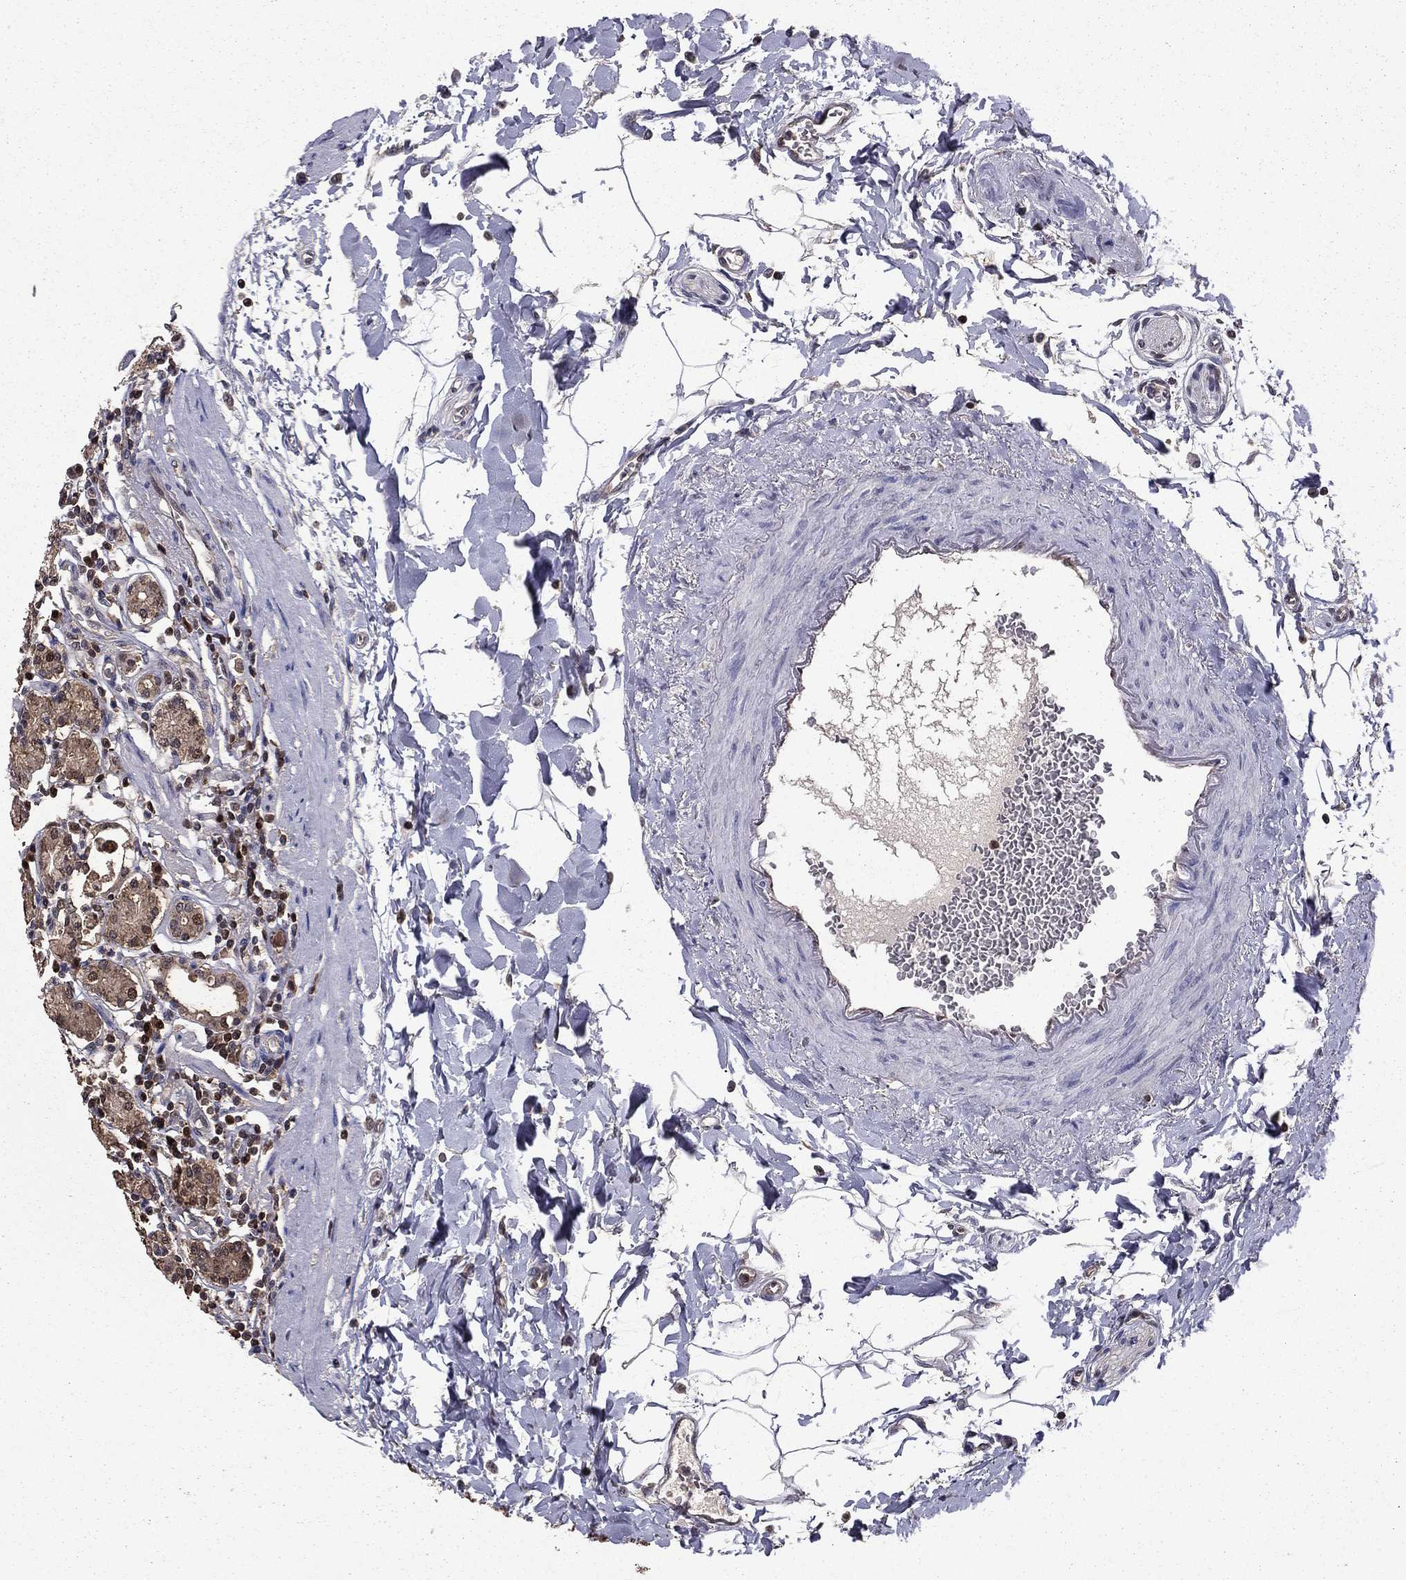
{"staining": {"intensity": "moderate", "quantity": "<25%", "location": "cytoplasmic/membranous,nuclear"}, "tissue": "stomach", "cell_type": "Glandular cells", "image_type": "normal", "snomed": [{"axis": "morphology", "description": "Normal tissue, NOS"}, {"axis": "topography", "description": "Stomach, upper"}, {"axis": "topography", "description": "Stomach"}], "caption": "A brown stain shows moderate cytoplasmic/membranous,nuclear staining of a protein in glandular cells of normal human stomach. (IHC, brightfield microscopy, high magnification).", "gene": "APPBP2", "patient": {"sex": "male", "age": 62}}